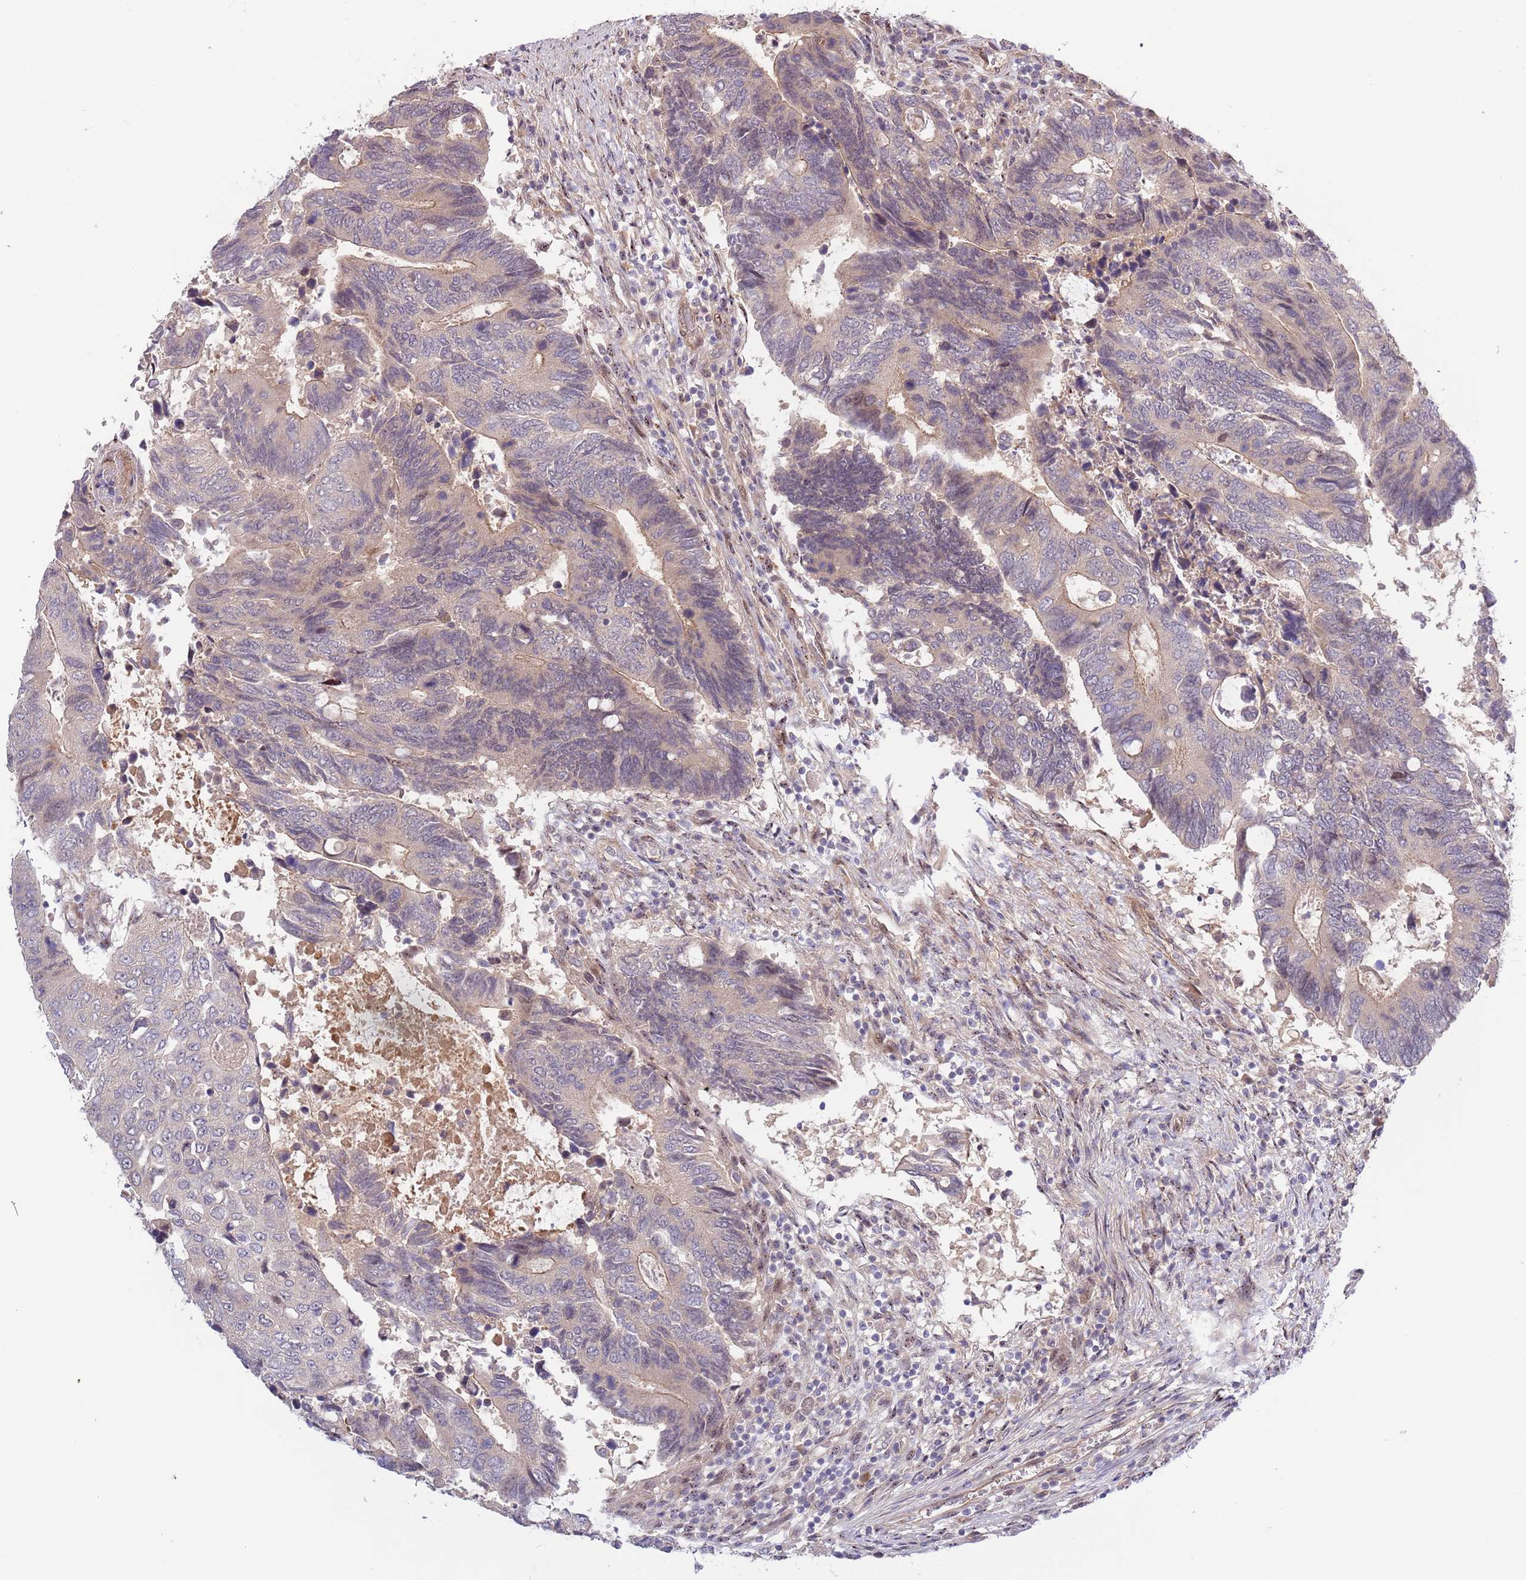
{"staining": {"intensity": "negative", "quantity": "none", "location": "none"}, "tissue": "colorectal cancer", "cell_type": "Tumor cells", "image_type": "cancer", "snomed": [{"axis": "morphology", "description": "Adenocarcinoma, NOS"}, {"axis": "topography", "description": "Colon"}], "caption": "The photomicrograph reveals no significant positivity in tumor cells of adenocarcinoma (colorectal).", "gene": "PRR16", "patient": {"sex": "male", "age": 87}}